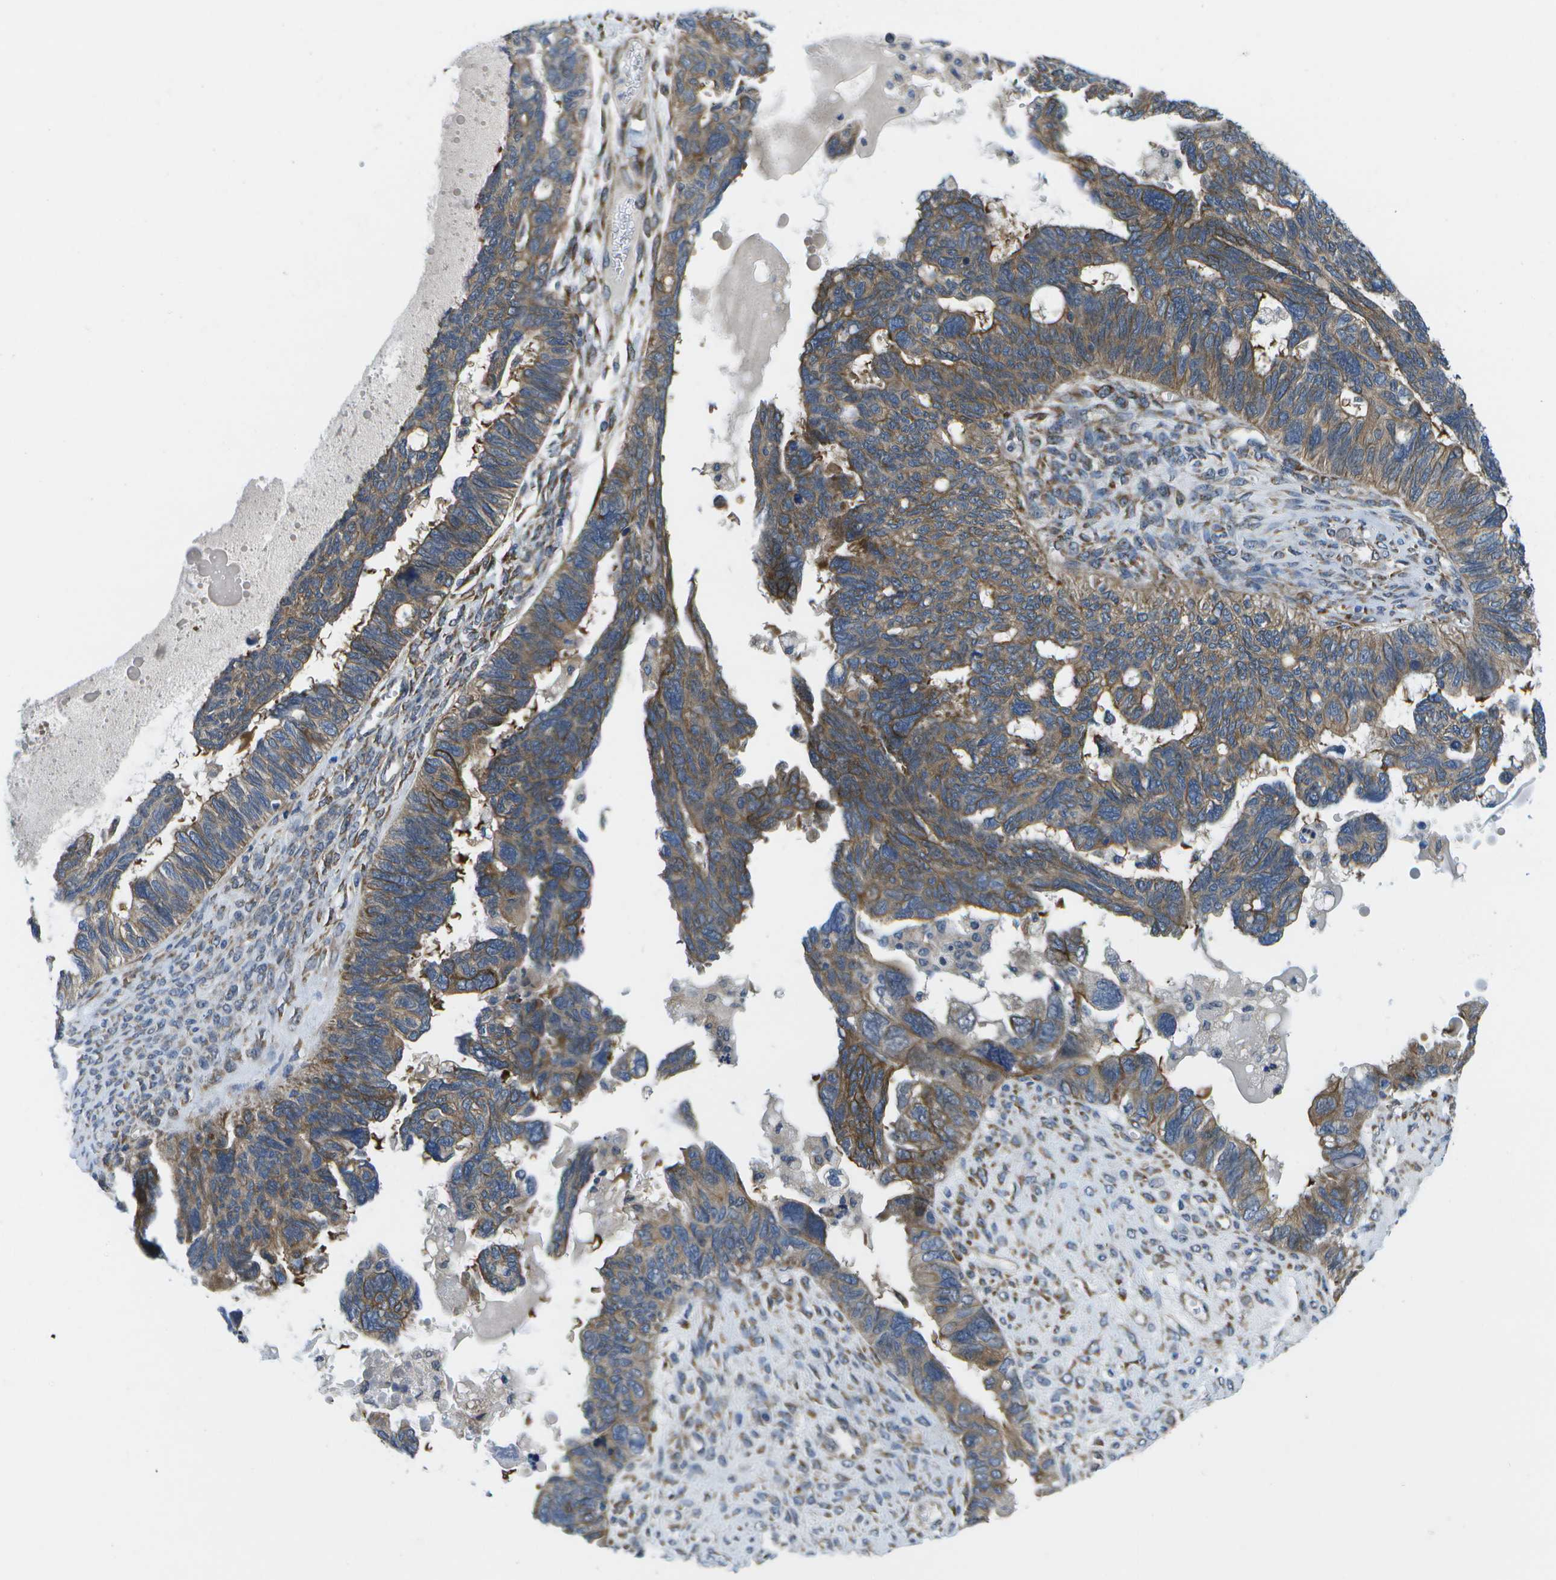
{"staining": {"intensity": "moderate", "quantity": ">75%", "location": "cytoplasmic/membranous"}, "tissue": "ovarian cancer", "cell_type": "Tumor cells", "image_type": "cancer", "snomed": [{"axis": "morphology", "description": "Cystadenocarcinoma, serous, NOS"}, {"axis": "topography", "description": "Ovary"}], "caption": "The image shows a brown stain indicating the presence of a protein in the cytoplasmic/membranous of tumor cells in ovarian cancer.", "gene": "P3H1", "patient": {"sex": "female", "age": 79}}